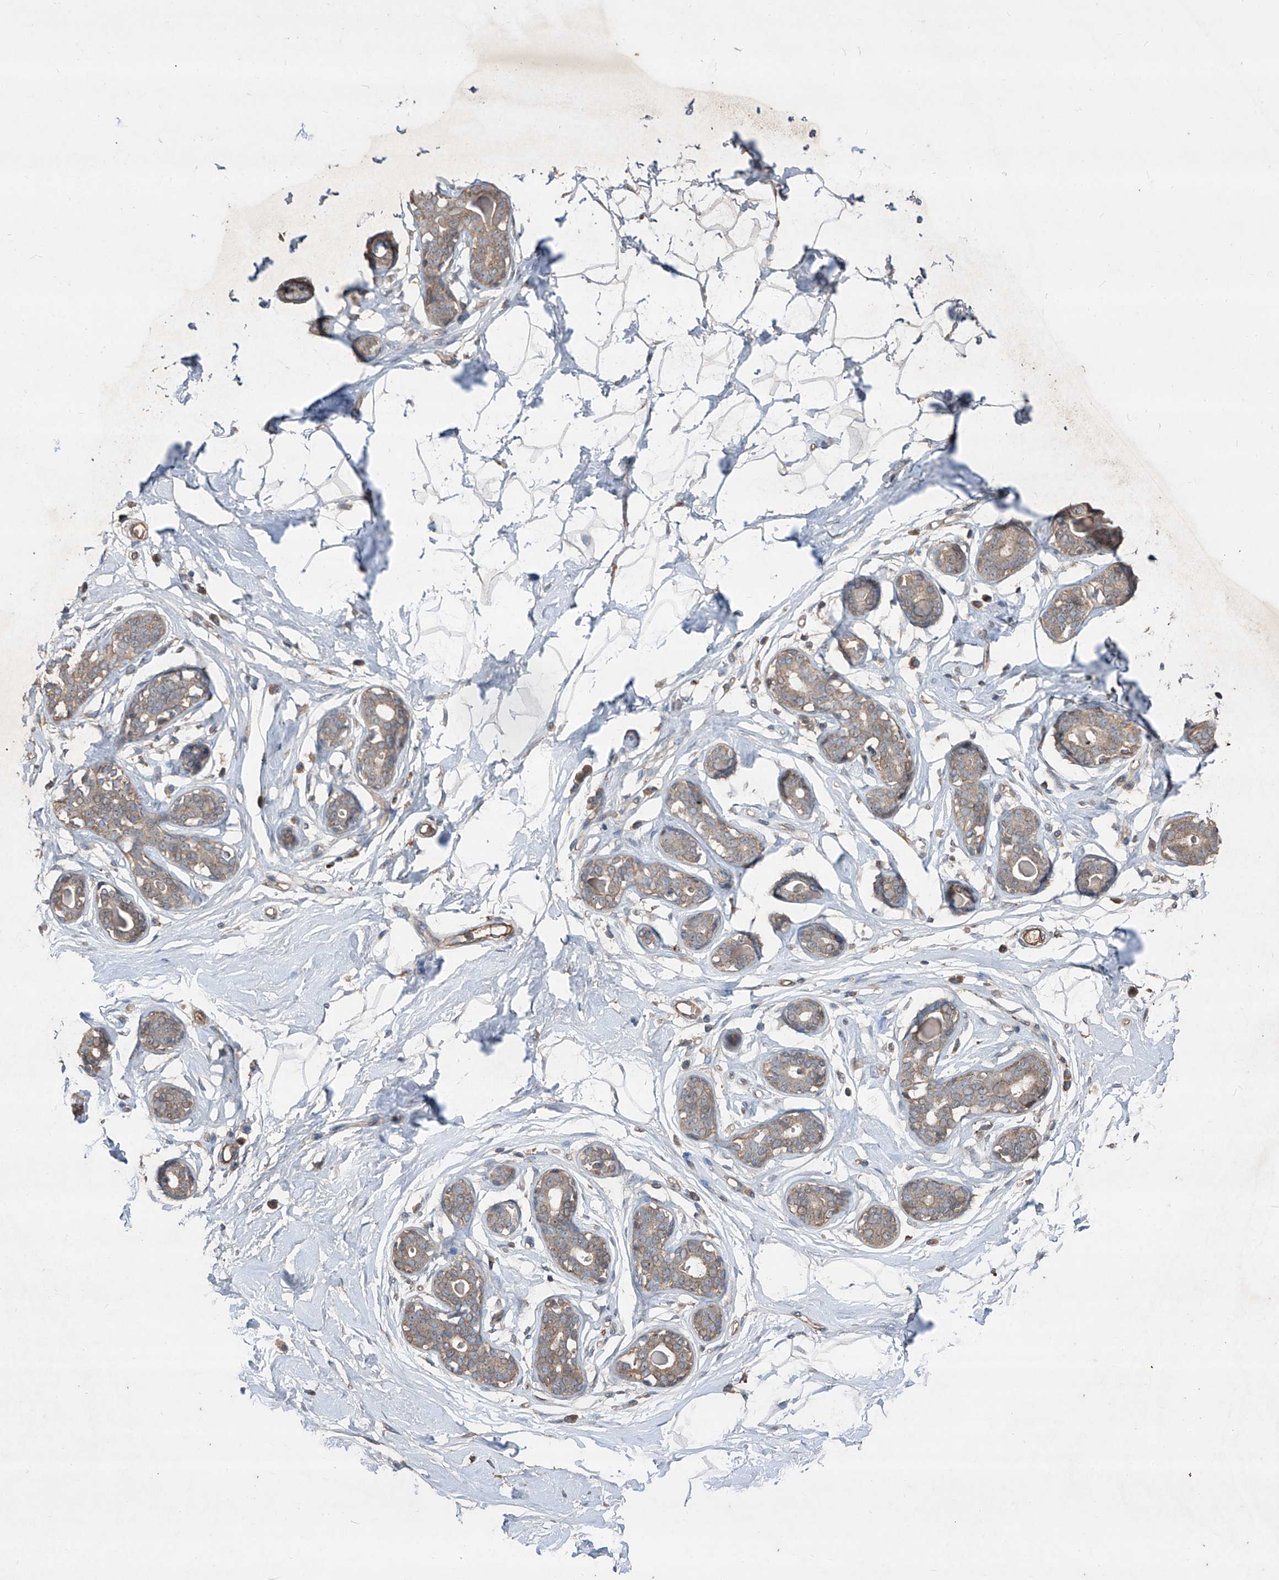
{"staining": {"intensity": "weak", "quantity": "25%-75%", "location": "cytoplasmic/membranous"}, "tissue": "breast", "cell_type": "Adipocytes", "image_type": "normal", "snomed": [{"axis": "morphology", "description": "Normal tissue, NOS"}, {"axis": "morphology", "description": "Adenoma, NOS"}, {"axis": "topography", "description": "Breast"}], "caption": "Immunohistochemical staining of normal breast shows low levels of weak cytoplasmic/membranous positivity in about 25%-75% of adipocytes.", "gene": "EDN1", "patient": {"sex": "female", "age": 23}}